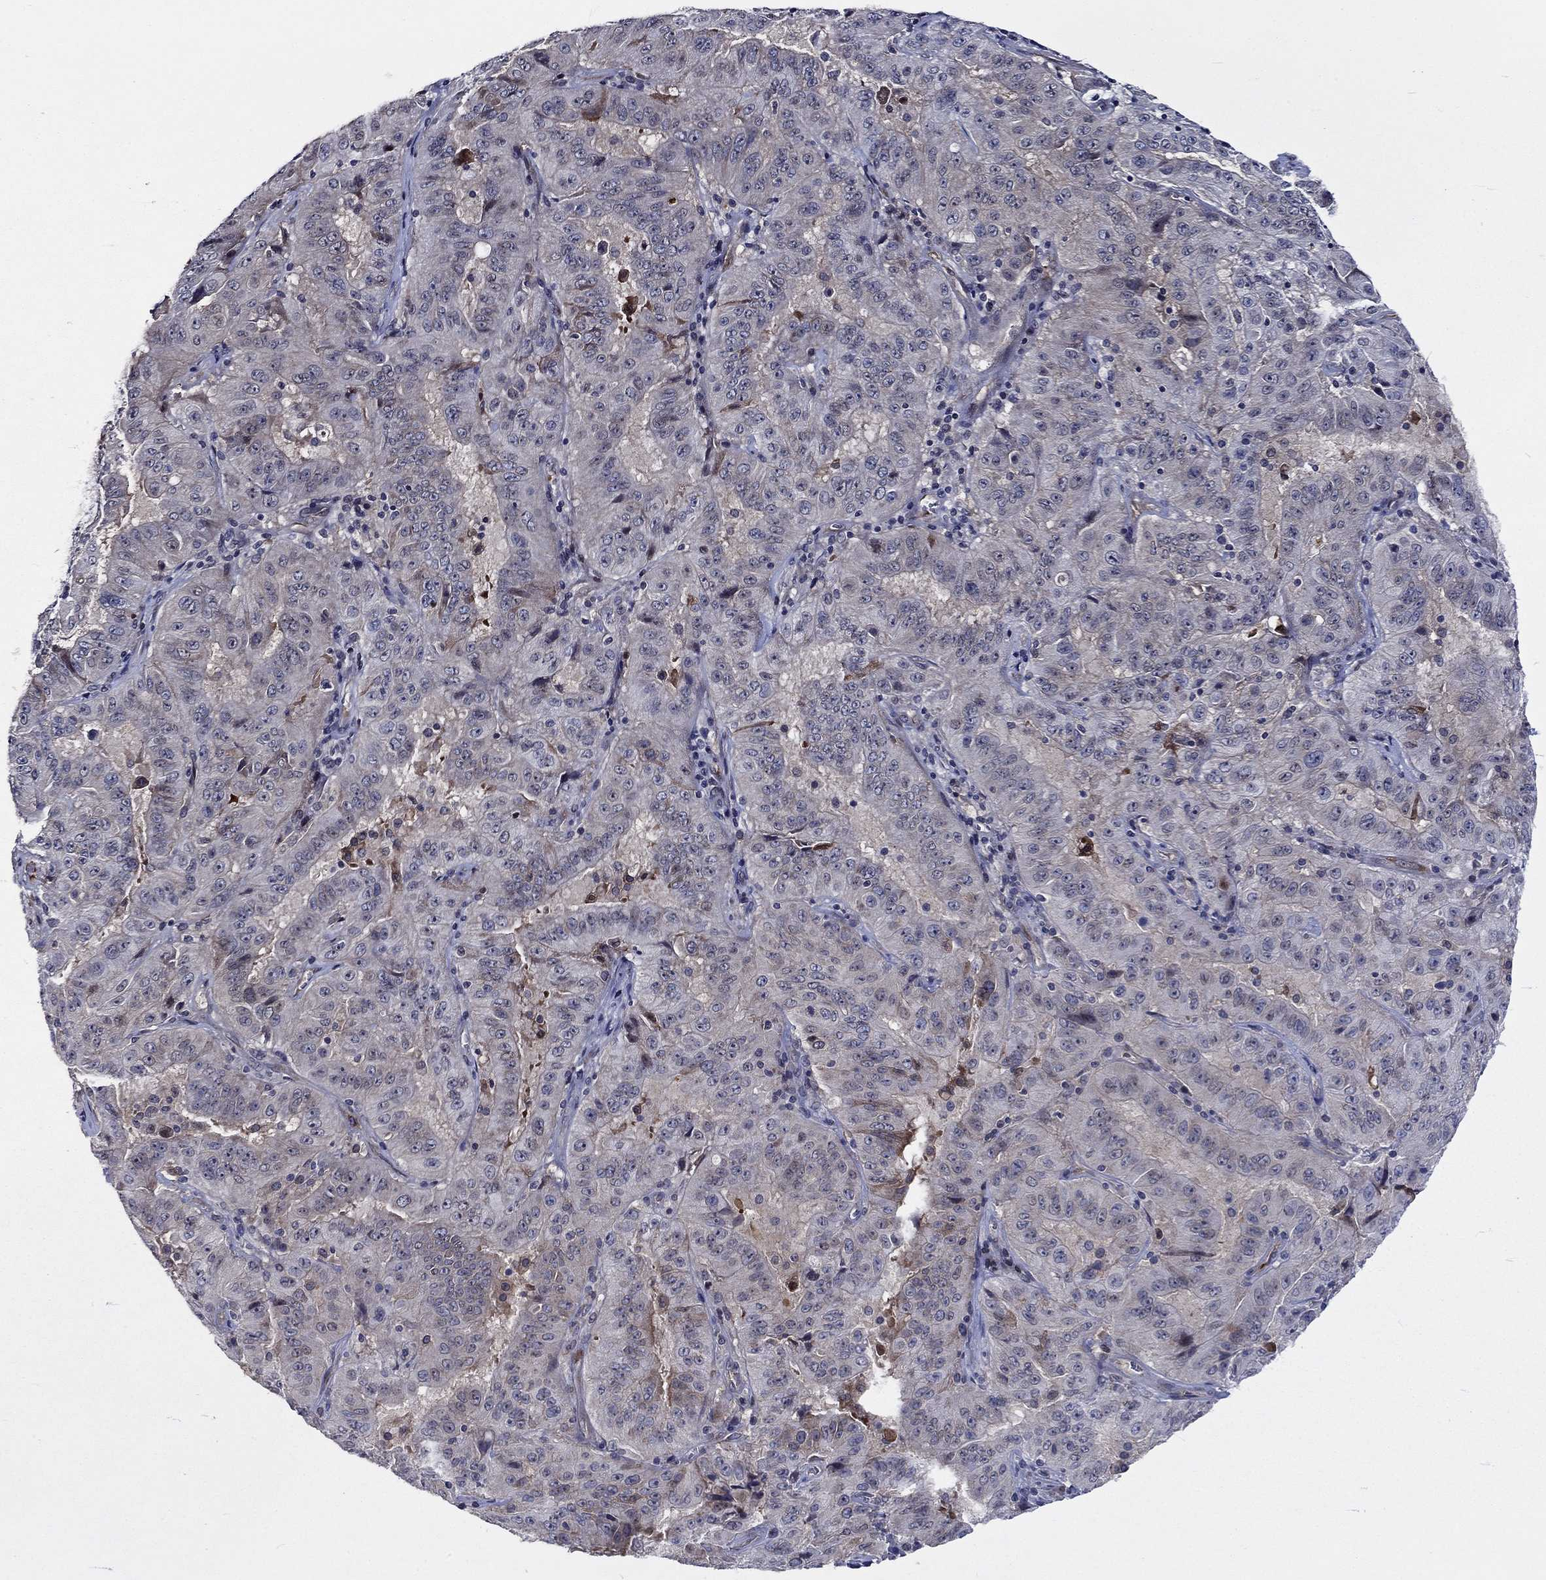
{"staining": {"intensity": "negative", "quantity": "none", "location": "none"}, "tissue": "pancreatic cancer", "cell_type": "Tumor cells", "image_type": "cancer", "snomed": [{"axis": "morphology", "description": "Adenocarcinoma, NOS"}, {"axis": "topography", "description": "Pancreas"}], "caption": "Tumor cells are negative for brown protein staining in pancreatic cancer (adenocarcinoma).", "gene": "CETN3", "patient": {"sex": "male", "age": 63}}